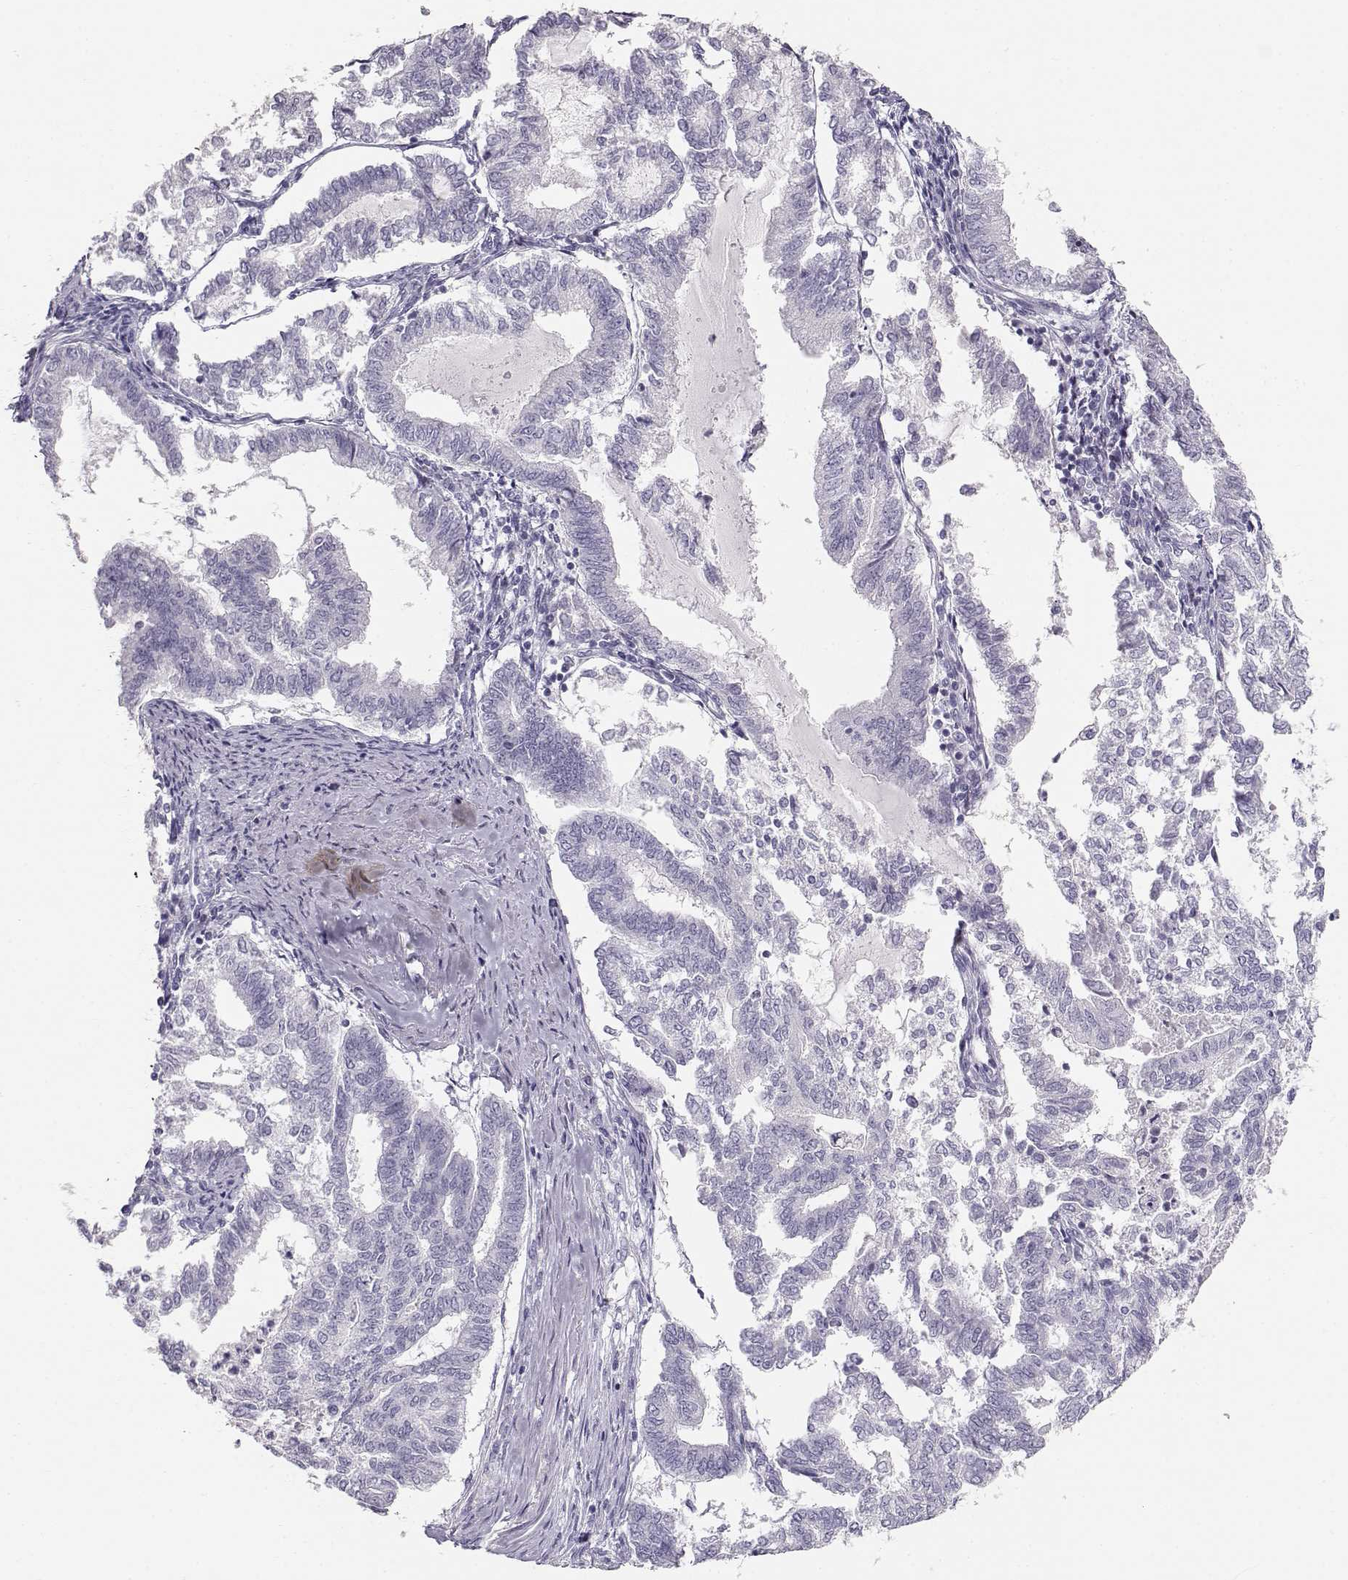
{"staining": {"intensity": "negative", "quantity": "none", "location": "none"}, "tissue": "endometrial cancer", "cell_type": "Tumor cells", "image_type": "cancer", "snomed": [{"axis": "morphology", "description": "Adenocarcinoma, NOS"}, {"axis": "topography", "description": "Endometrium"}], "caption": "The micrograph demonstrates no significant staining in tumor cells of endometrial cancer.", "gene": "LEPR", "patient": {"sex": "female", "age": 79}}